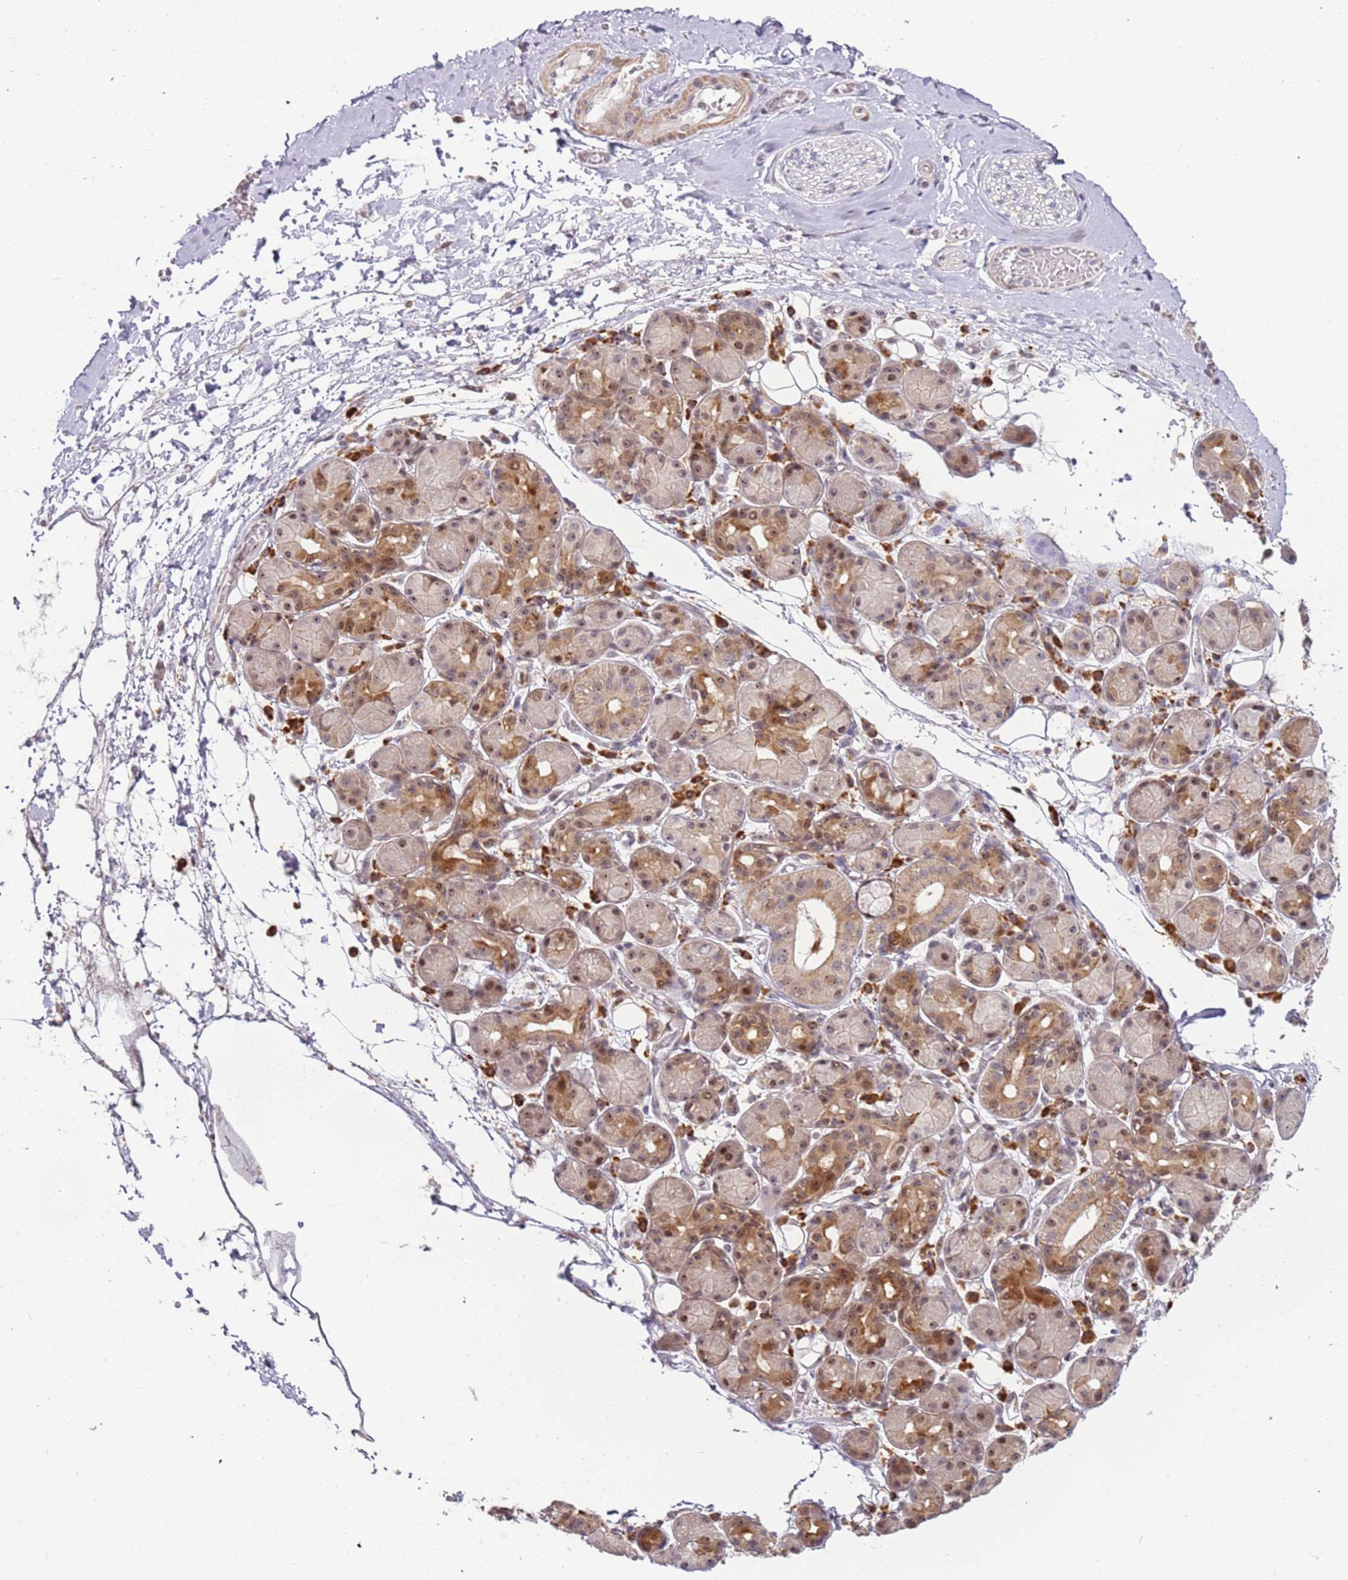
{"staining": {"intensity": "negative", "quantity": "none", "location": "none"}, "tissue": "adipose tissue", "cell_type": "Adipocytes", "image_type": "normal", "snomed": [{"axis": "morphology", "description": "Normal tissue, NOS"}, {"axis": "topography", "description": "Salivary gland"}, {"axis": "topography", "description": "Peripheral nerve tissue"}], "caption": "This is an IHC photomicrograph of benign human adipose tissue. There is no positivity in adipocytes.", "gene": "UCMA", "patient": {"sex": "male", "age": 62}}